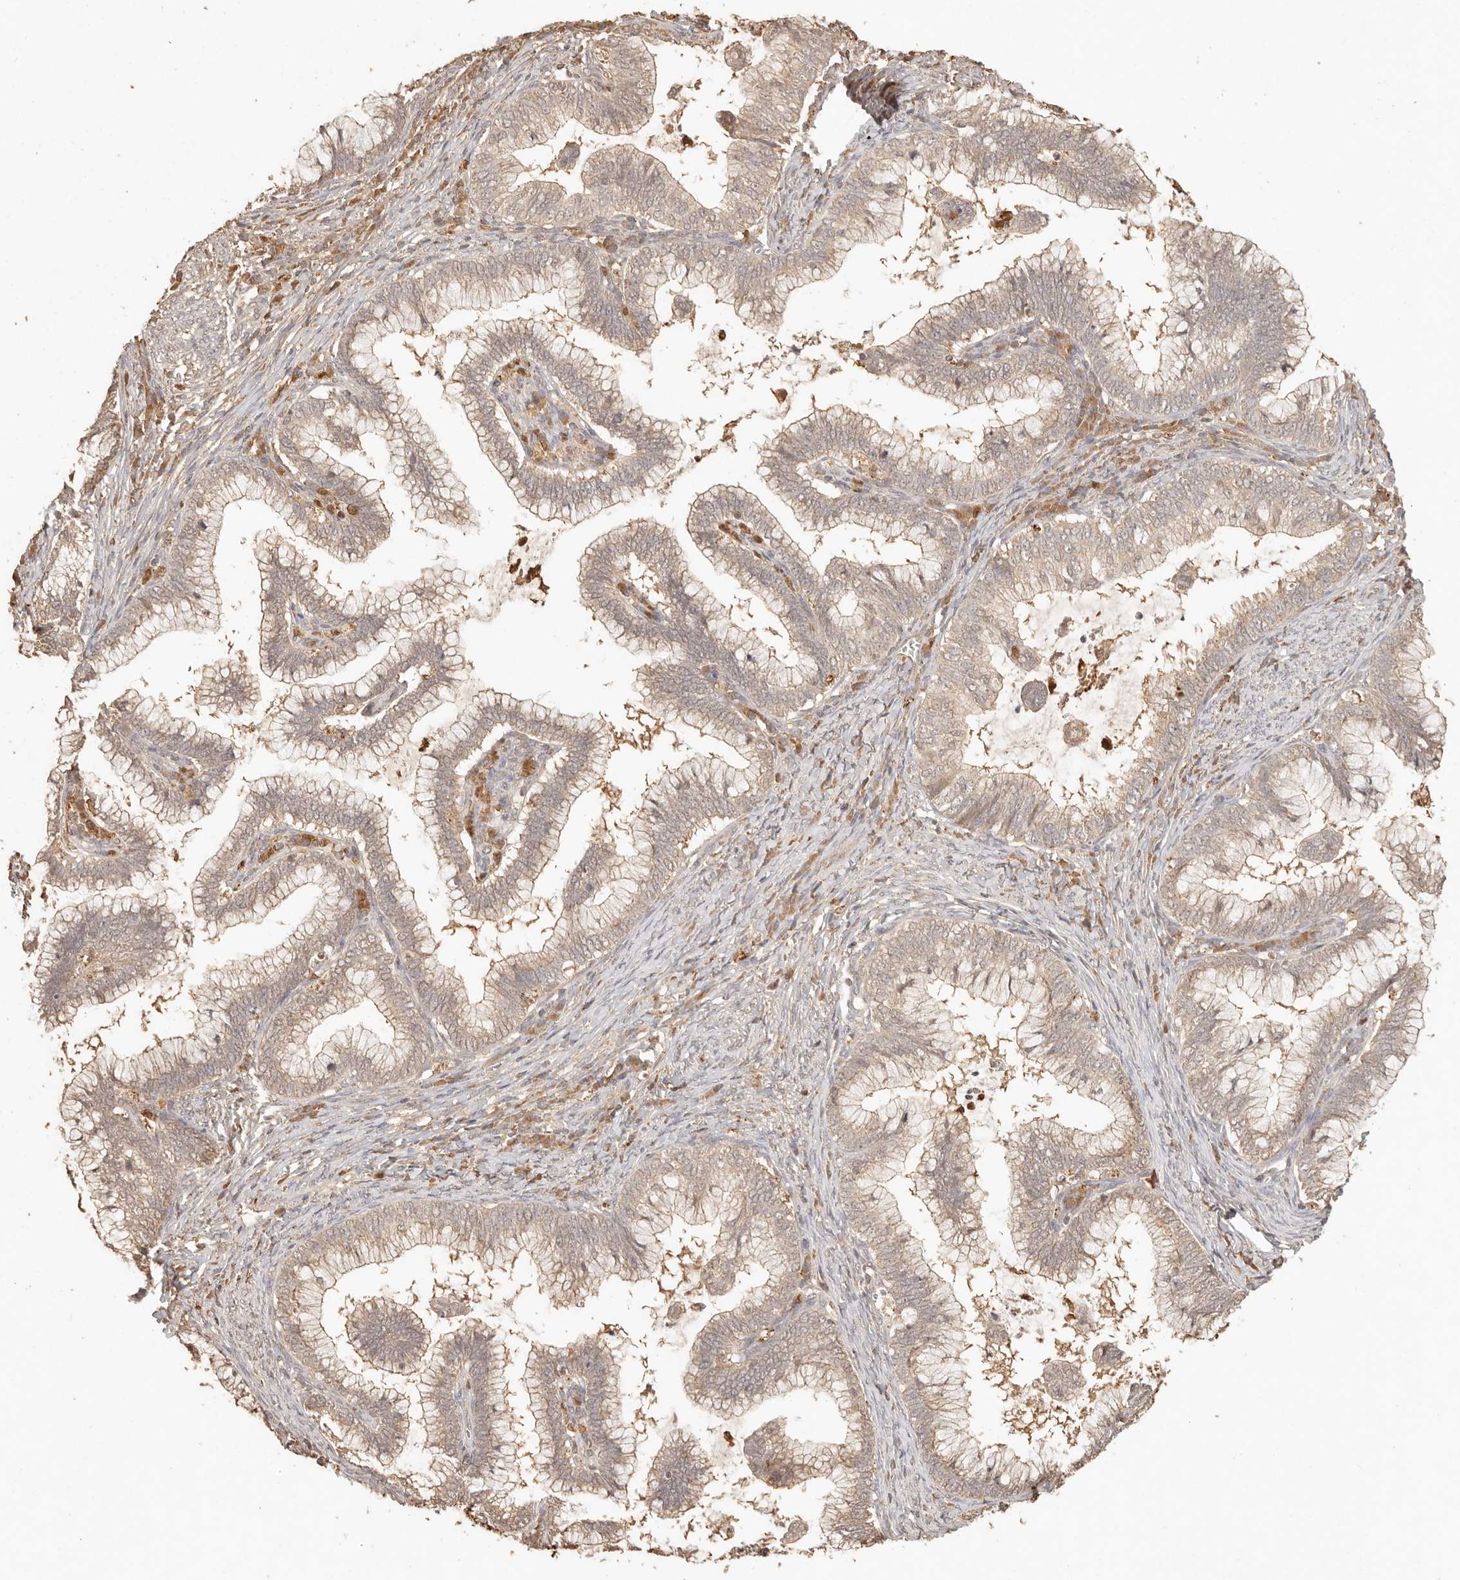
{"staining": {"intensity": "weak", "quantity": ">75%", "location": "cytoplasmic/membranous"}, "tissue": "cervical cancer", "cell_type": "Tumor cells", "image_type": "cancer", "snomed": [{"axis": "morphology", "description": "Adenocarcinoma, NOS"}, {"axis": "topography", "description": "Cervix"}], "caption": "Protein expression analysis of cervical adenocarcinoma shows weak cytoplasmic/membranous expression in approximately >75% of tumor cells.", "gene": "INTS11", "patient": {"sex": "female", "age": 36}}